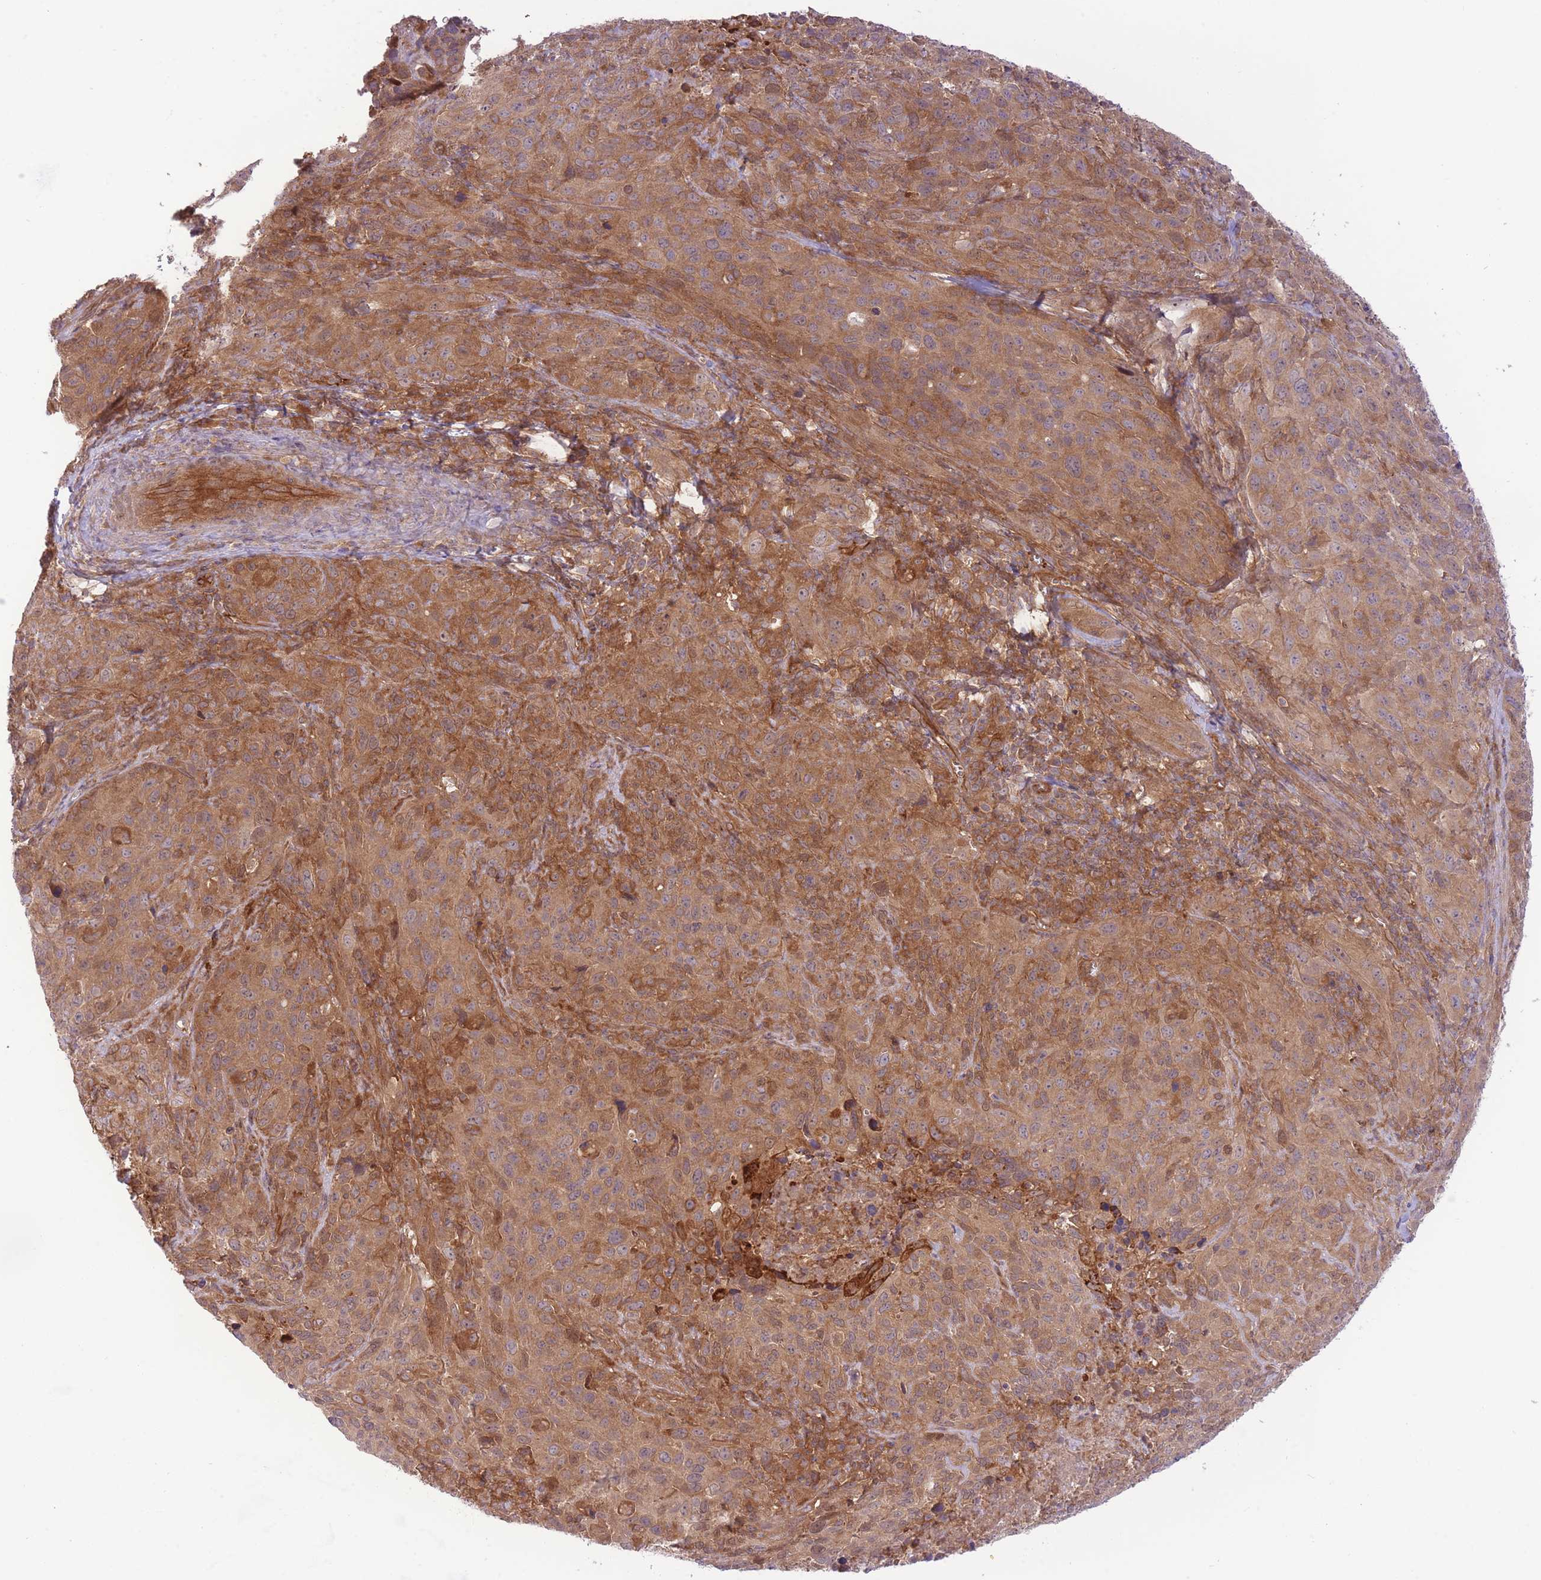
{"staining": {"intensity": "moderate", "quantity": ">75%", "location": "cytoplasmic/membranous"}, "tissue": "cervical cancer", "cell_type": "Tumor cells", "image_type": "cancer", "snomed": [{"axis": "morphology", "description": "Squamous cell carcinoma, NOS"}, {"axis": "topography", "description": "Cervix"}], "caption": "A micrograph showing moderate cytoplasmic/membranous expression in approximately >75% of tumor cells in cervical squamous cell carcinoma, as visualized by brown immunohistochemical staining.", "gene": "PREP", "patient": {"sex": "female", "age": 51}}